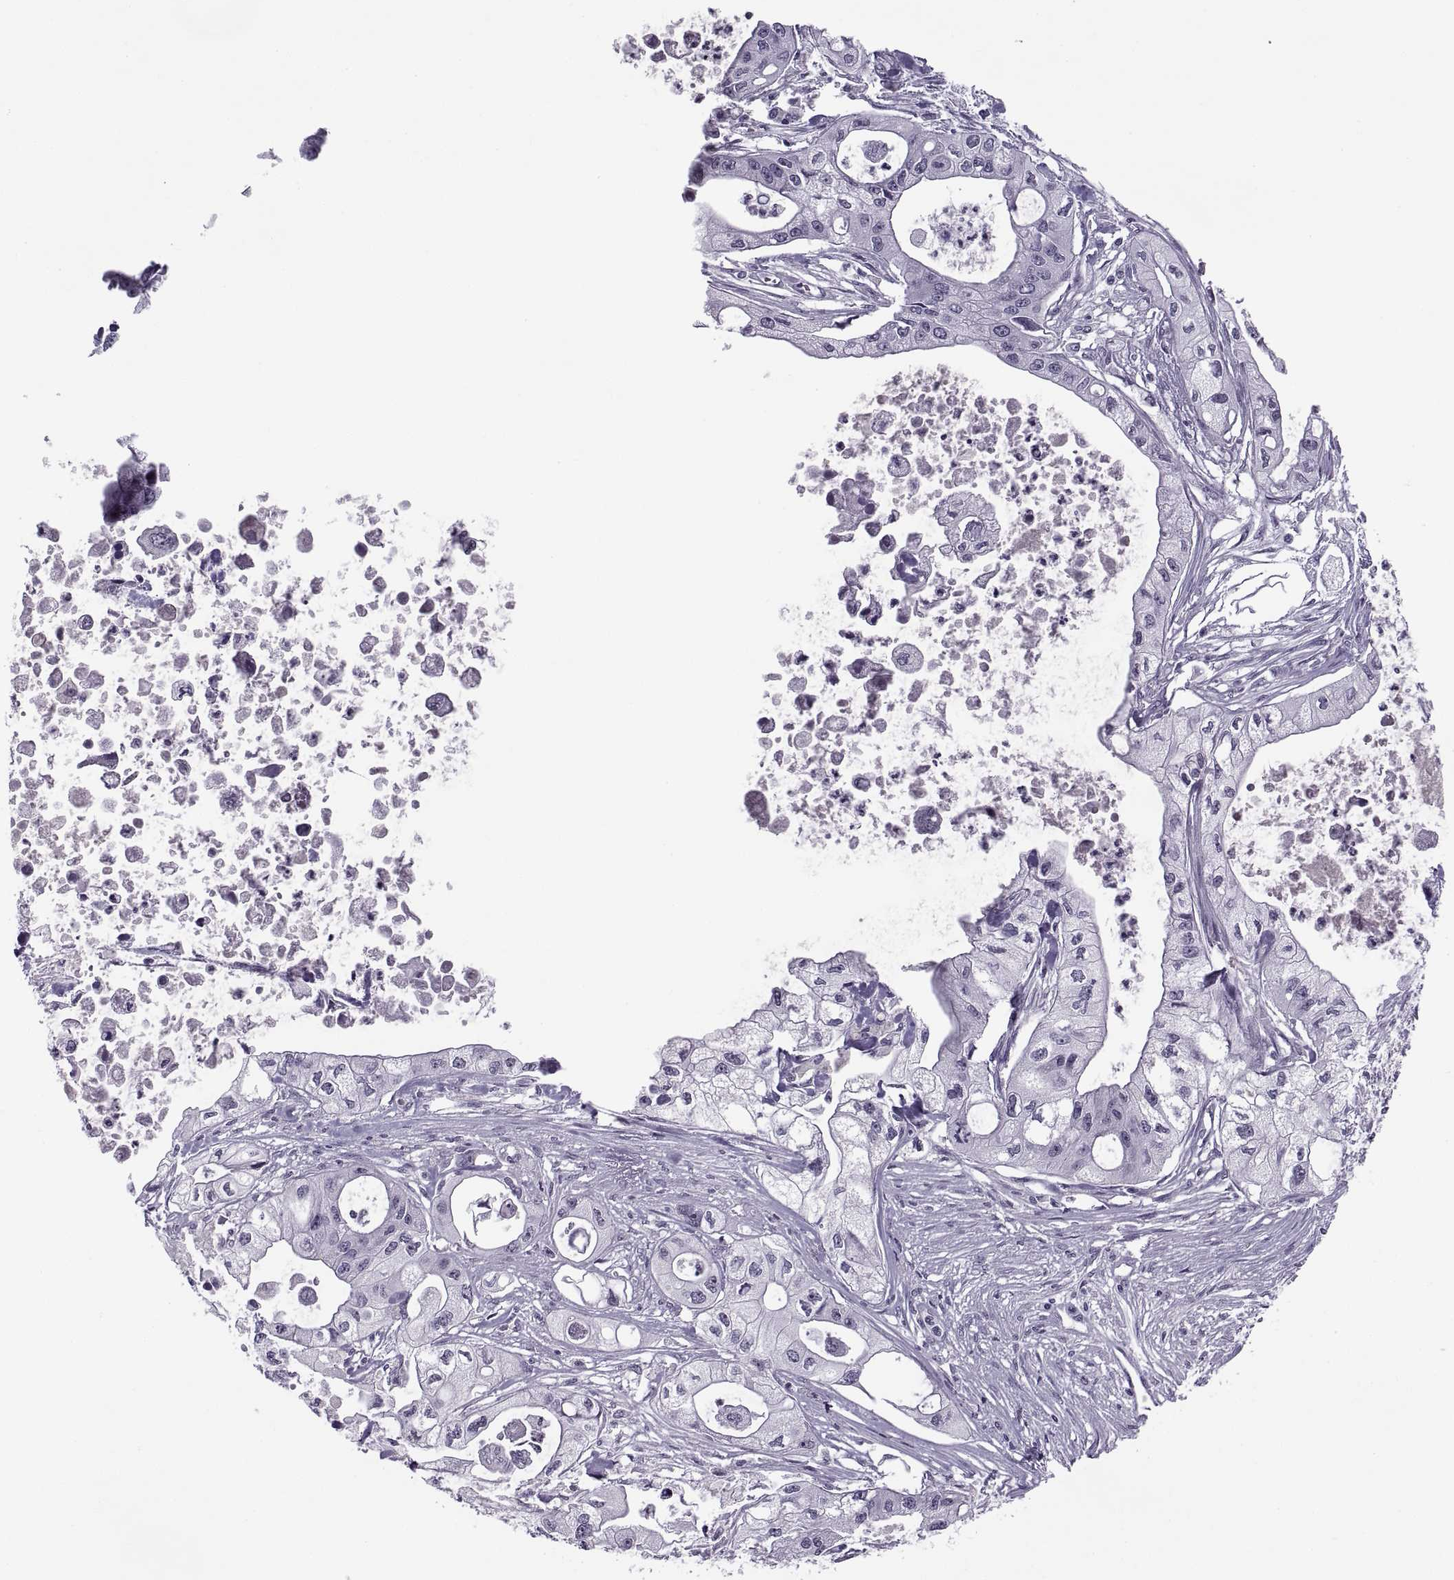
{"staining": {"intensity": "negative", "quantity": "none", "location": "none"}, "tissue": "pancreatic cancer", "cell_type": "Tumor cells", "image_type": "cancer", "snomed": [{"axis": "morphology", "description": "Adenocarcinoma, NOS"}, {"axis": "topography", "description": "Pancreas"}], "caption": "This histopathology image is of pancreatic cancer stained with immunohistochemistry to label a protein in brown with the nuclei are counter-stained blue. There is no expression in tumor cells.", "gene": "TBC1D3G", "patient": {"sex": "male", "age": 70}}